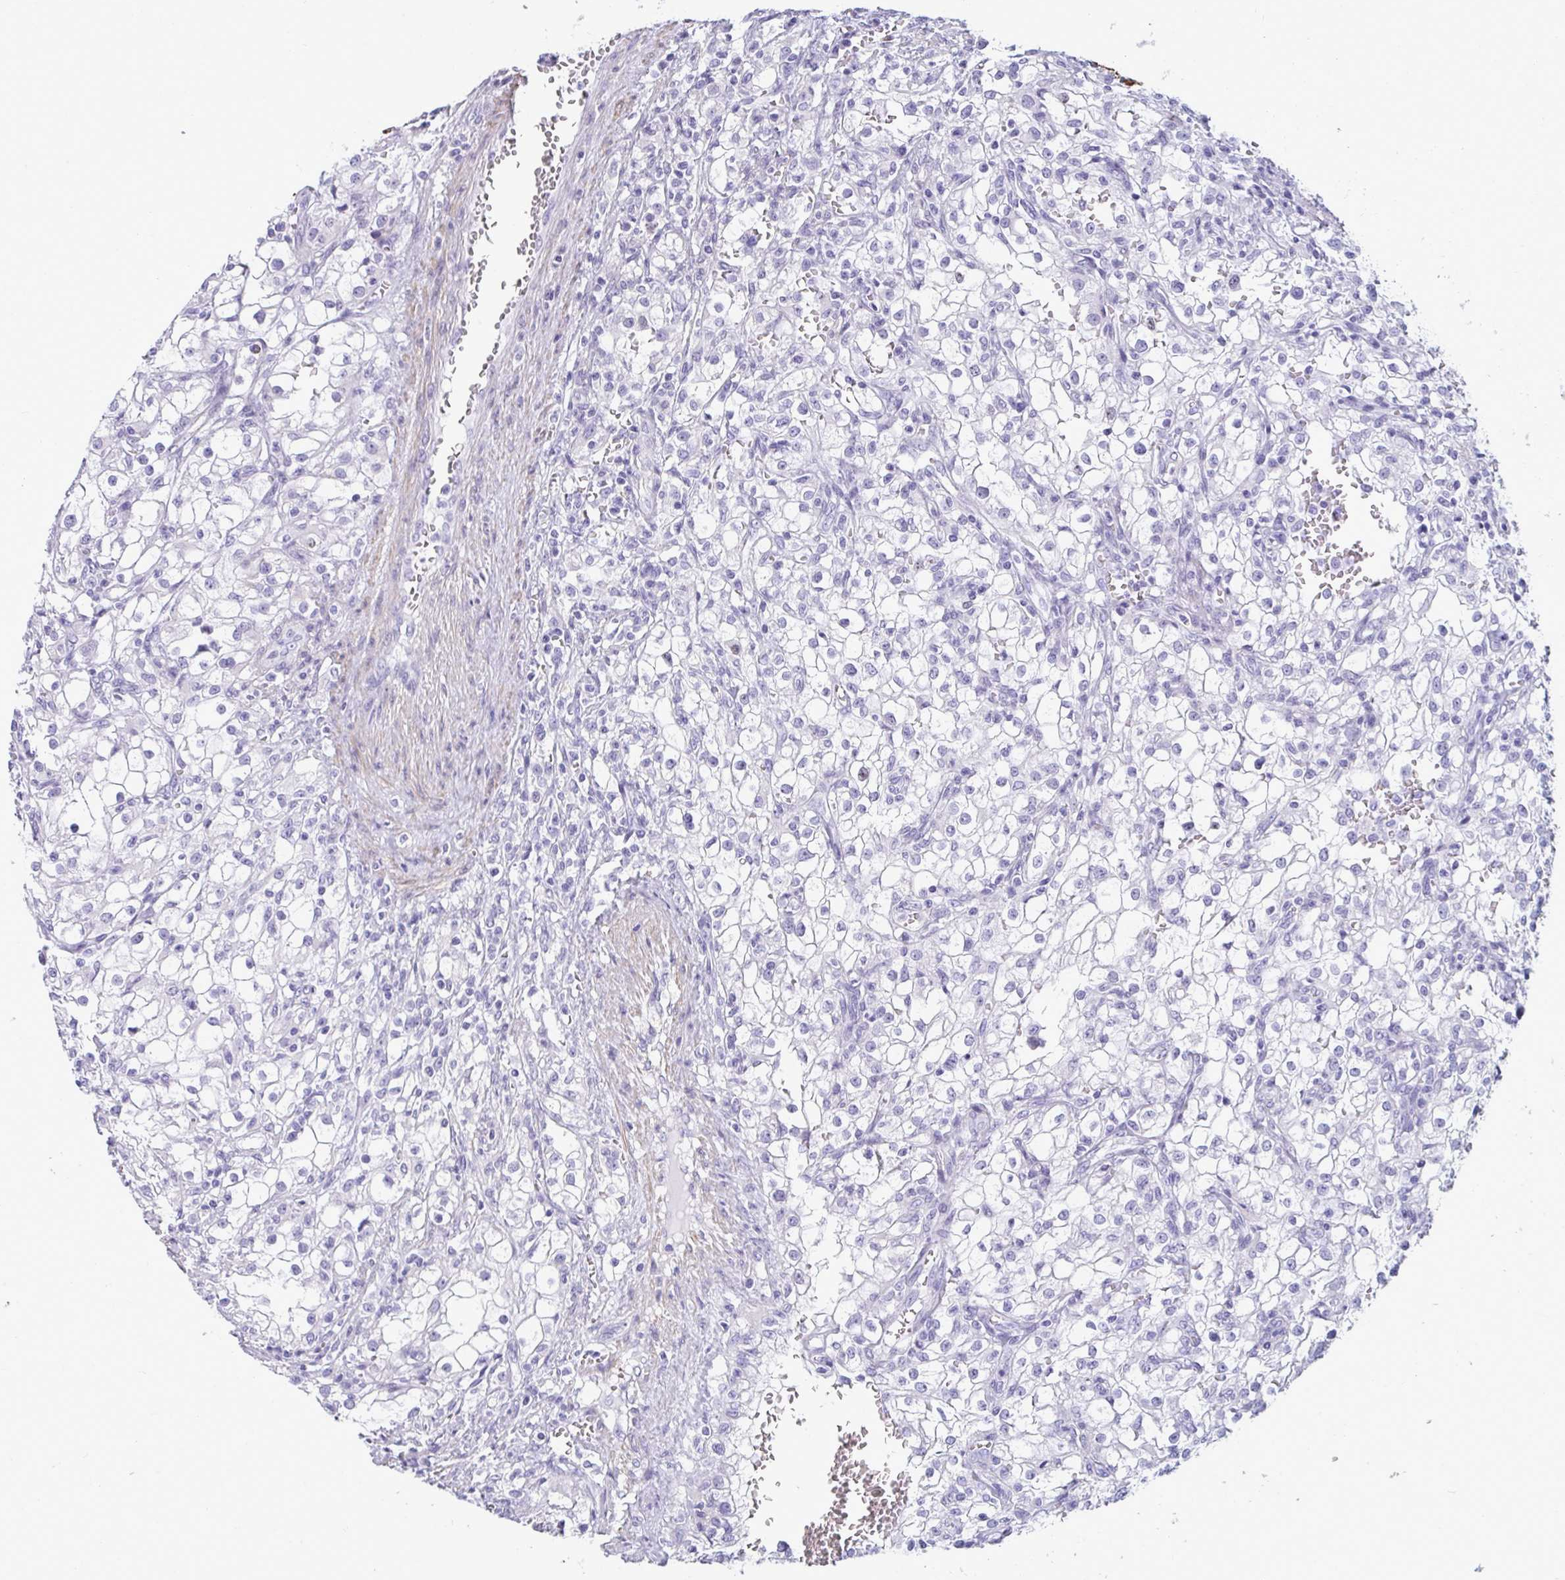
{"staining": {"intensity": "negative", "quantity": "none", "location": "none"}, "tissue": "renal cancer", "cell_type": "Tumor cells", "image_type": "cancer", "snomed": [{"axis": "morphology", "description": "Adenocarcinoma, NOS"}, {"axis": "topography", "description": "Kidney"}], "caption": "An image of human renal cancer is negative for staining in tumor cells.", "gene": "SUZ12", "patient": {"sex": "female", "age": 74}}